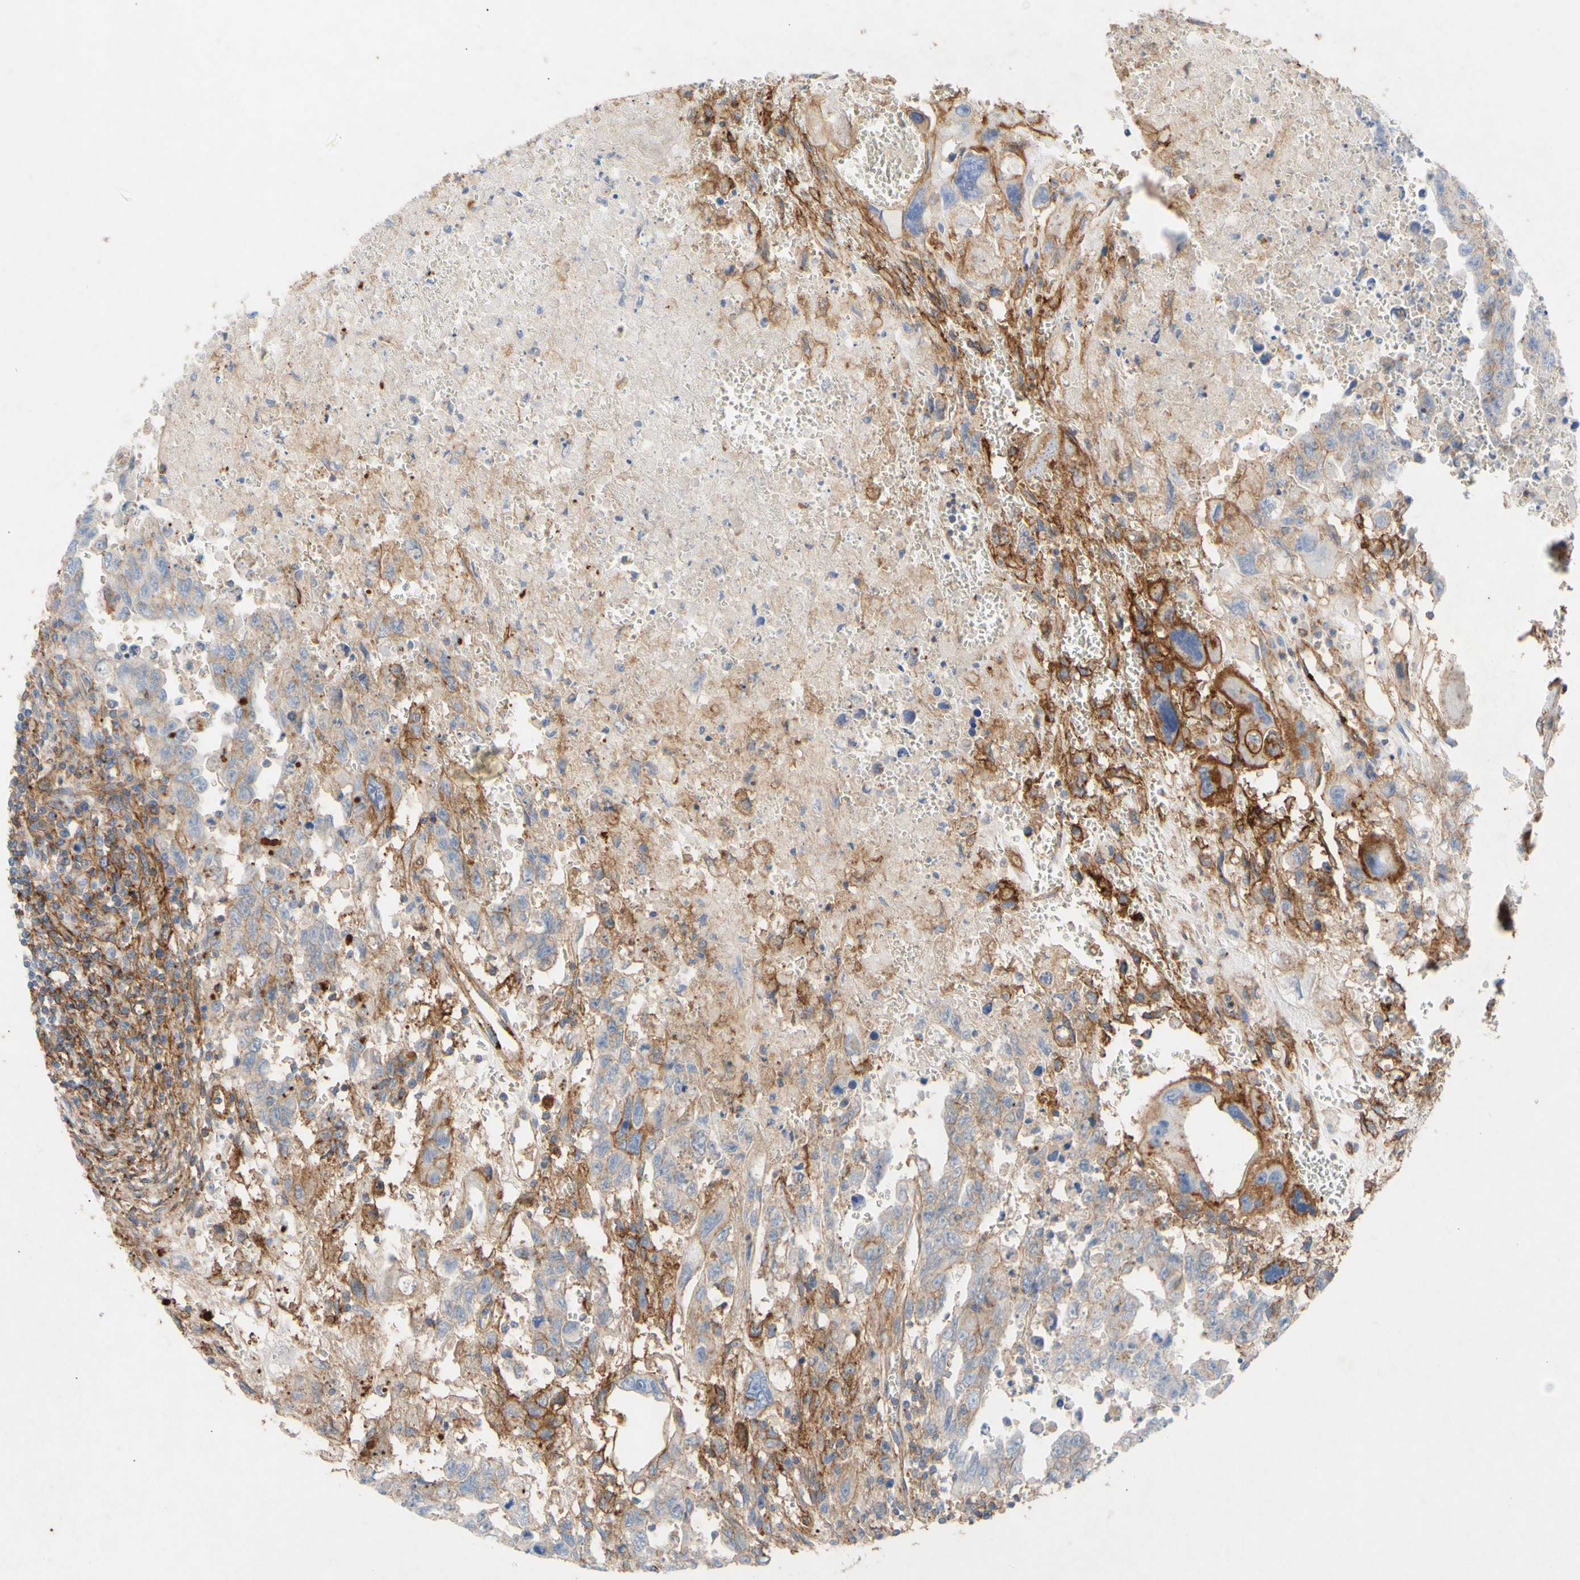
{"staining": {"intensity": "moderate", "quantity": "25%-75%", "location": "cytoplasmic/membranous"}, "tissue": "testis cancer", "cell_type": "Tumor cells", "image_type": "cancer", "snomed": [{"axis": "morphology", "description": "Carcinoma, Embryonal, NOS"}, {"axis": "topography", "description": "Testis"}], "caption": "Embryonal carcinoma (testis) stained with a brown dye displays moderate cytoplasmic/membranous positive expression in approximately 25%-75% of tumor cells.", "gene": "ATP2A3", "patient": {"sex": "male", "age": 28}}